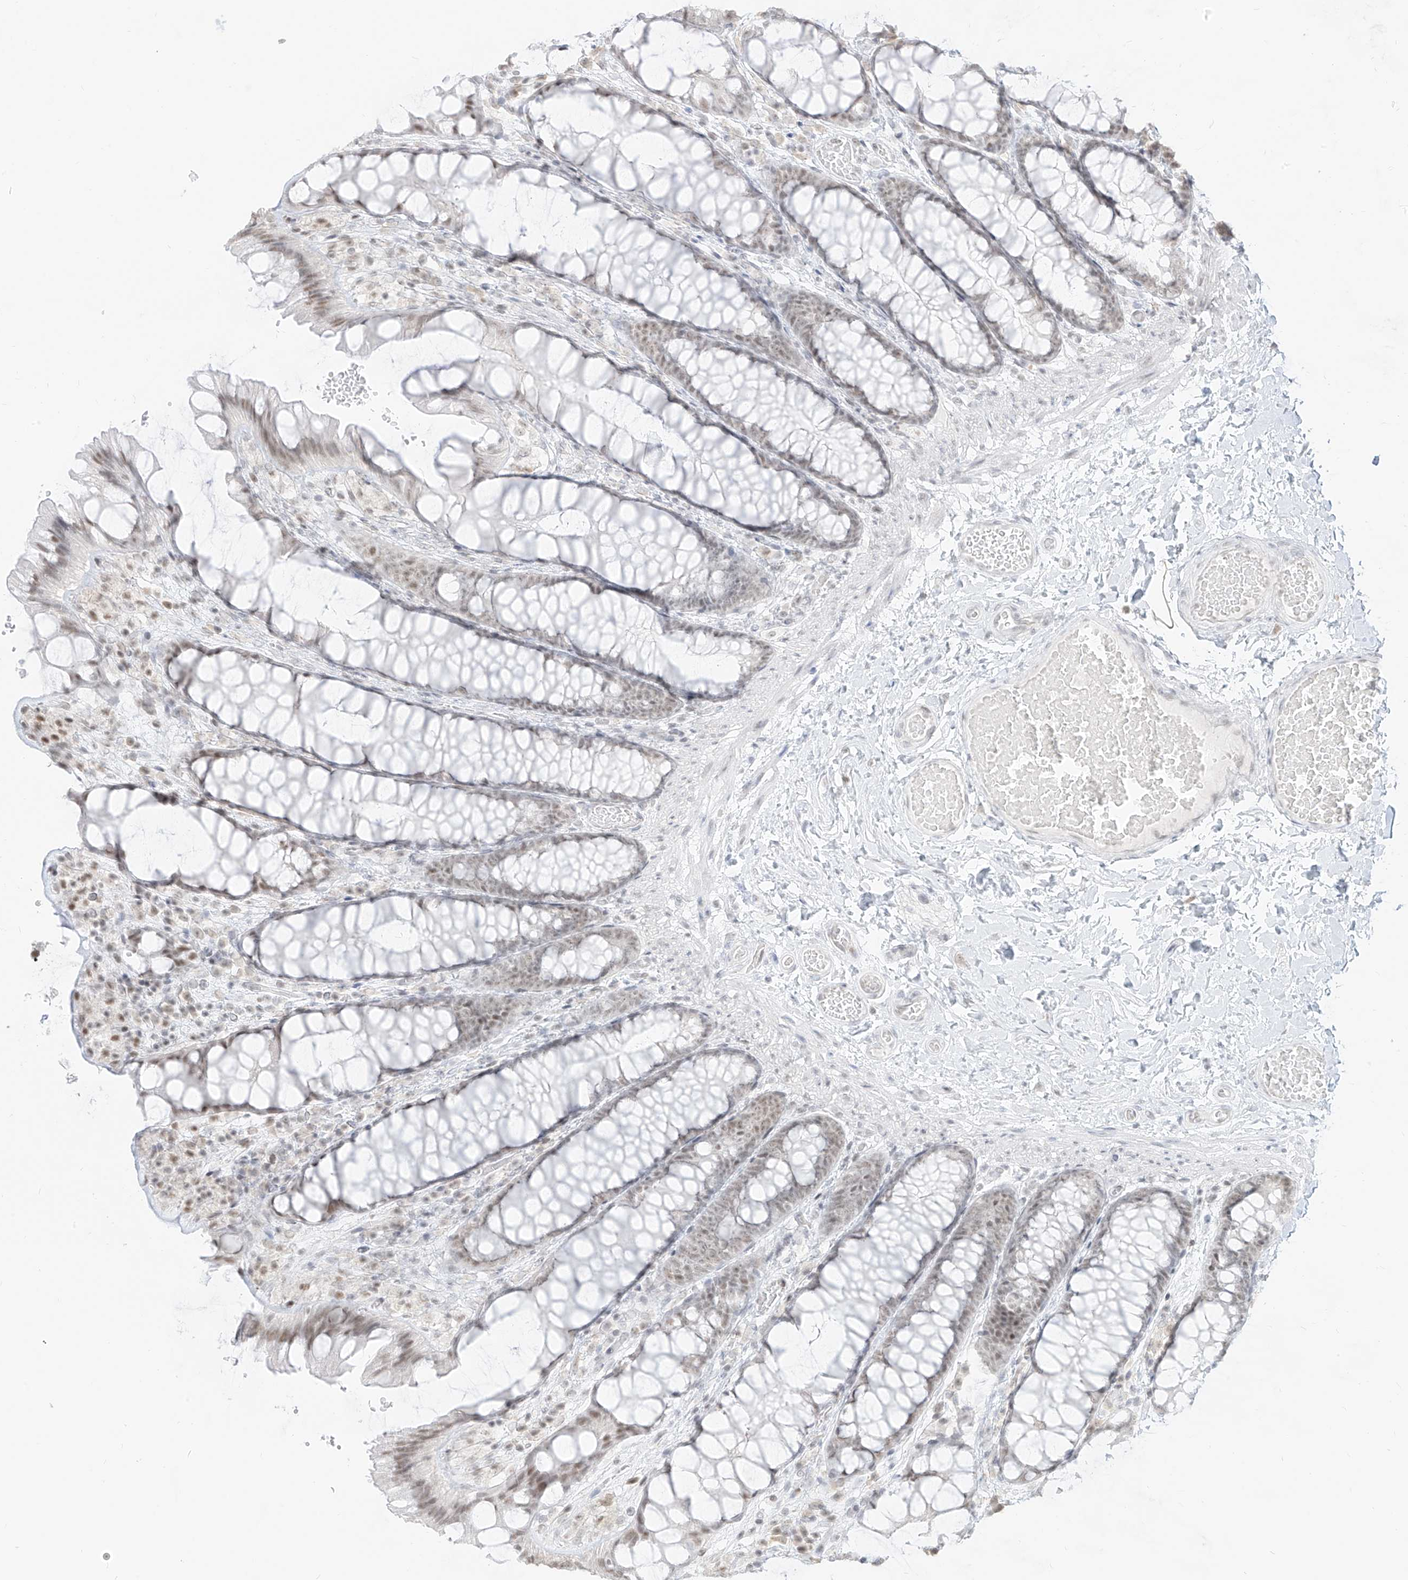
{"staining": {"intensity": "weak", "quantity": "25%-75%", "location": "nuclear"}, "tissue": "colon", "cell_type": "Endothelial cells", "image_type": "normal", "snomed": [{"axis": "morphology", "description": "Normal tissue, NOS"}, {"axis": "topography", "description": "Colon"}], "caption": "This is an image of immunohistochemistry staining of normal colon, which shows weak positivity in the nuclear of endothelial cells.", "gene": "SUPT5H", "patient": {"sex": "male", "age": 47}}